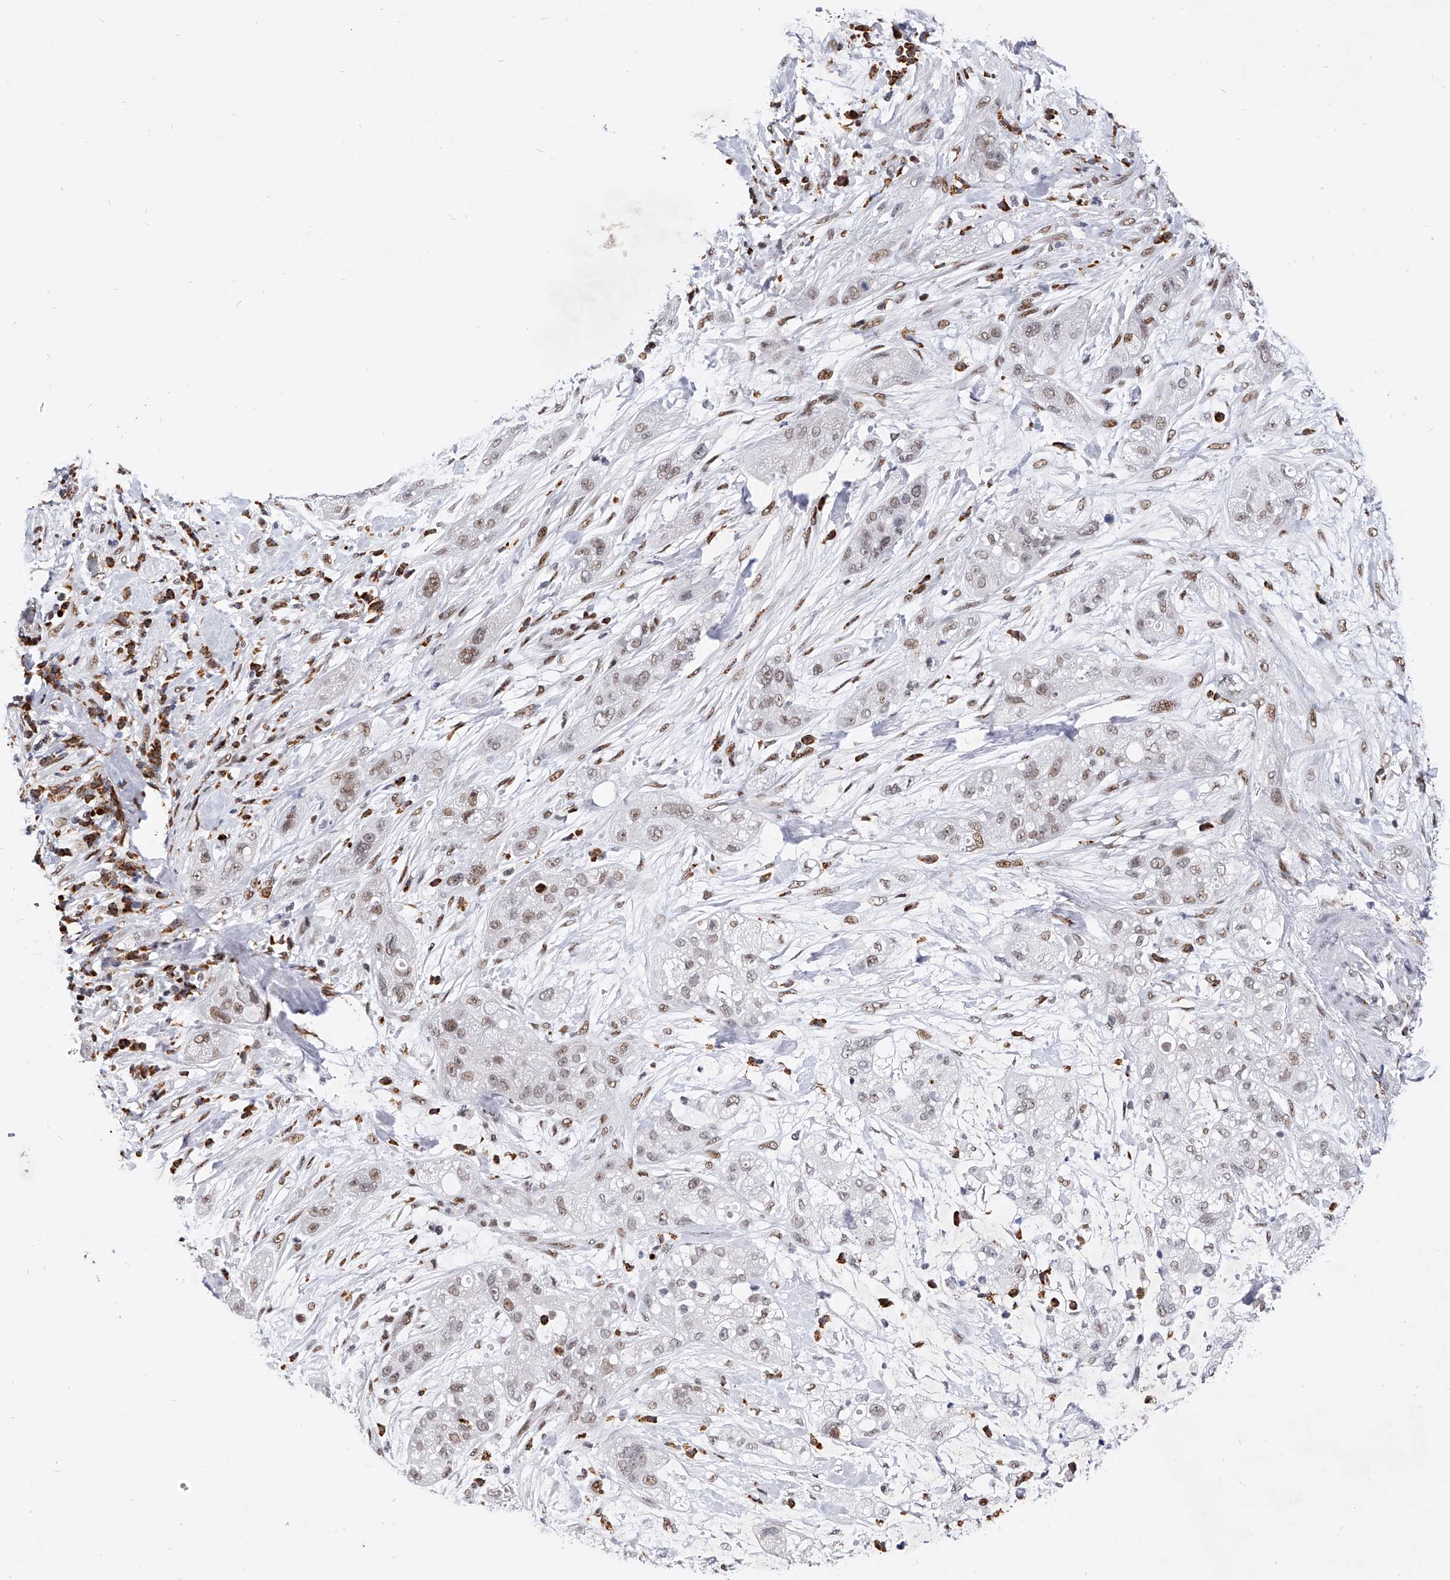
{"staining": {"intensity": "weak", "quantity": ">75%", "location": "nuclear"}, "tissue": "pancreatic cancer", "cell_type": "Tumor cells", "image_type": "cancer", "snomed": [{"axis": "morphology", "description": "Adenocarcinoma, NOS"}, {"axis": "topography", "description": "Pancreas"}], "caption": "IHC photomicrograph of neoplastic tissue: pancreatic cancer stained using immunohistochemistry (IHC) displays low levels of weak protein expression localized specifically in the nuclear of tumor cells, appearing as a nuclear brown color.", "gene": "TESK2", "patient": {"sex": "female", "age": 78}}